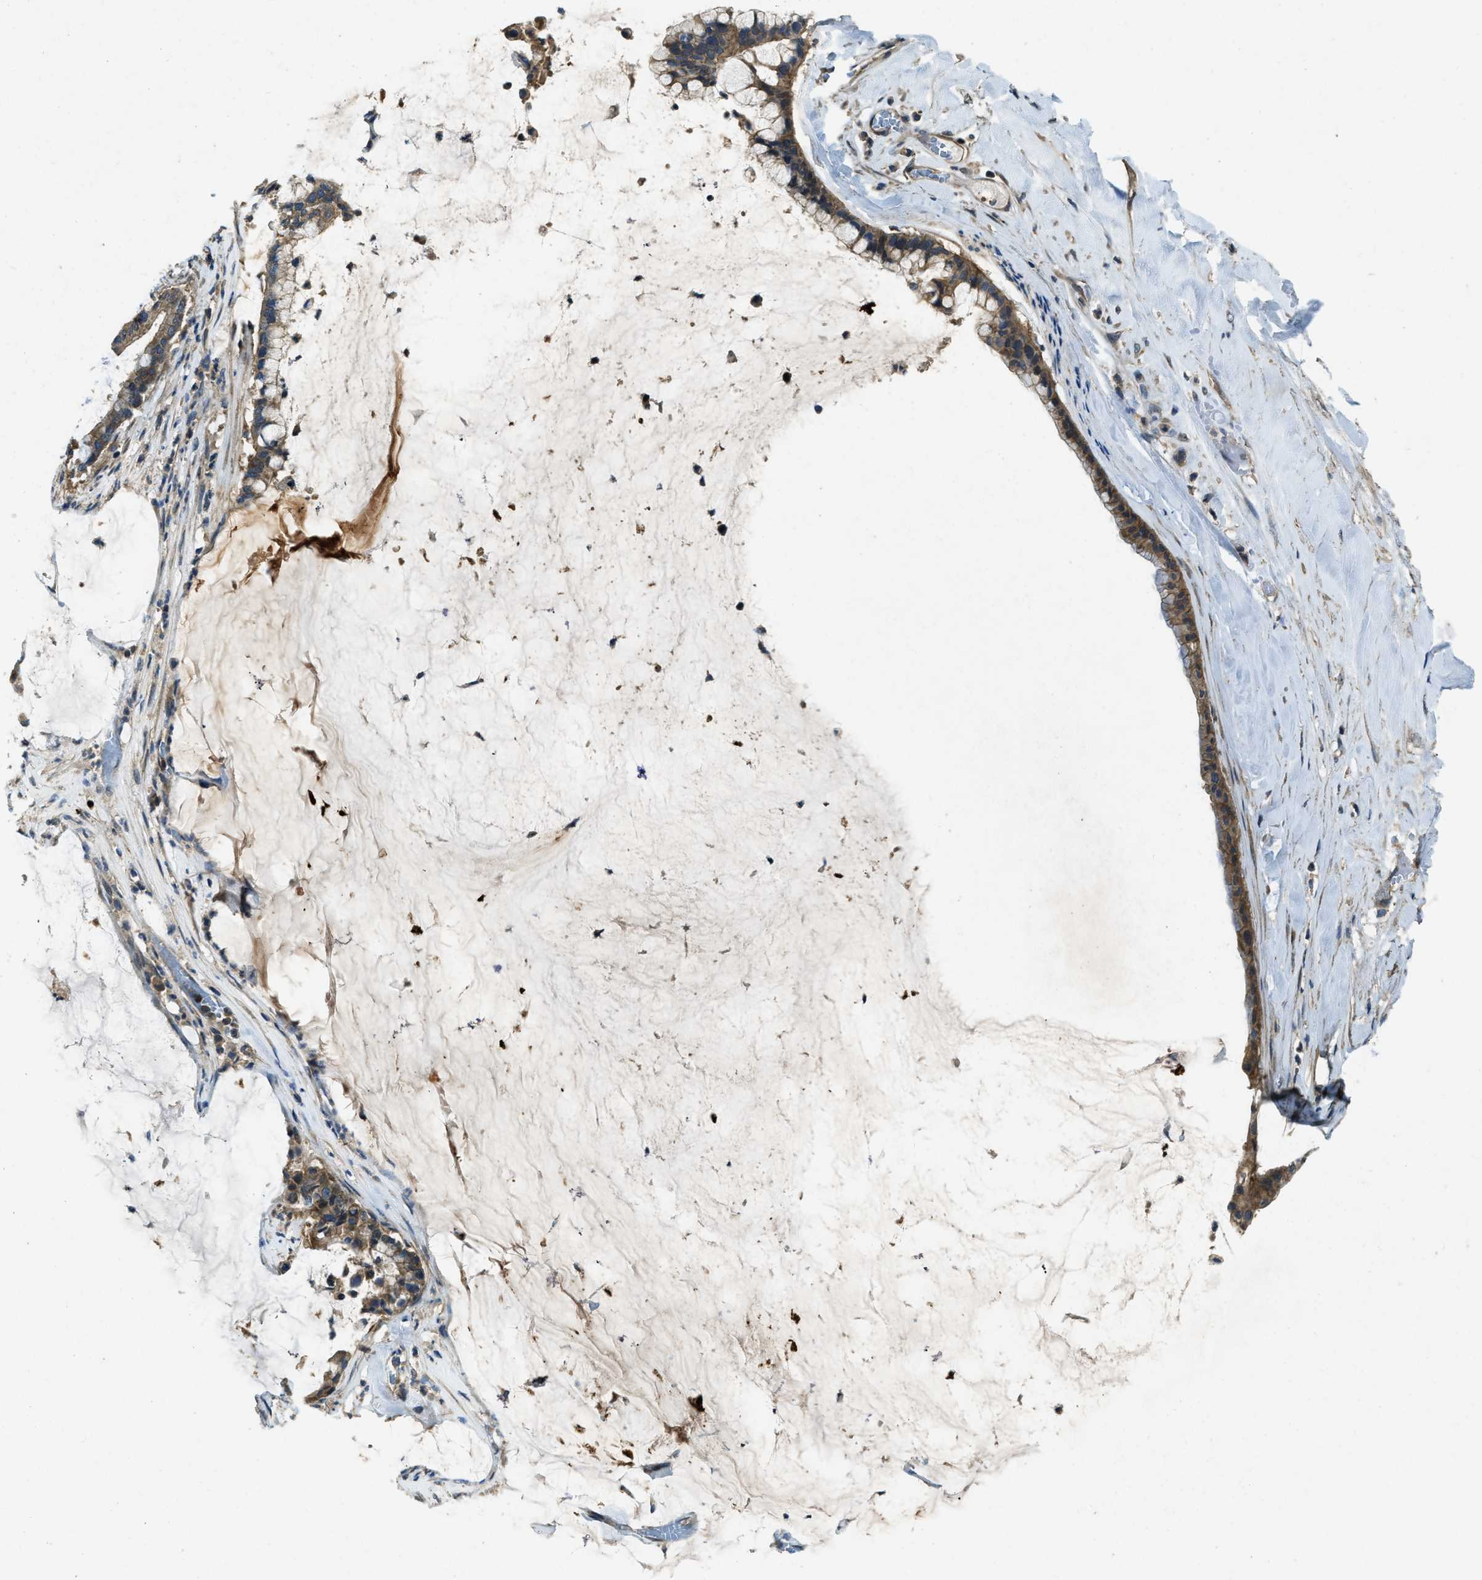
{"staining": {"intensity": "weak", "quantity": ">75%", "location": "cytoplasmic/membranous"}, "tissue": "pancreatic cancer", "cell_type": "Tumor cells", "image_type": "cancer", "snomed": [{"axis": "morphology", "description": "Adenocarcinoma, NOS"}, {"axis": "topography", "description": "Pancreas"}], "caption": "Protein staining exhibits weak cytoplasmic/membranous staining in about >75% of tumor cells in pancreatic adenocarcinoma. The staining was performed using DAB (3,3'-diaminobenzidine) to visualize the protein expression in brown, while the nuclei were stained in blue with hematoxylin (Magnification: 20x).", "gene": "ATP8B1", "patient": {"sex": "male", "age": 41}}